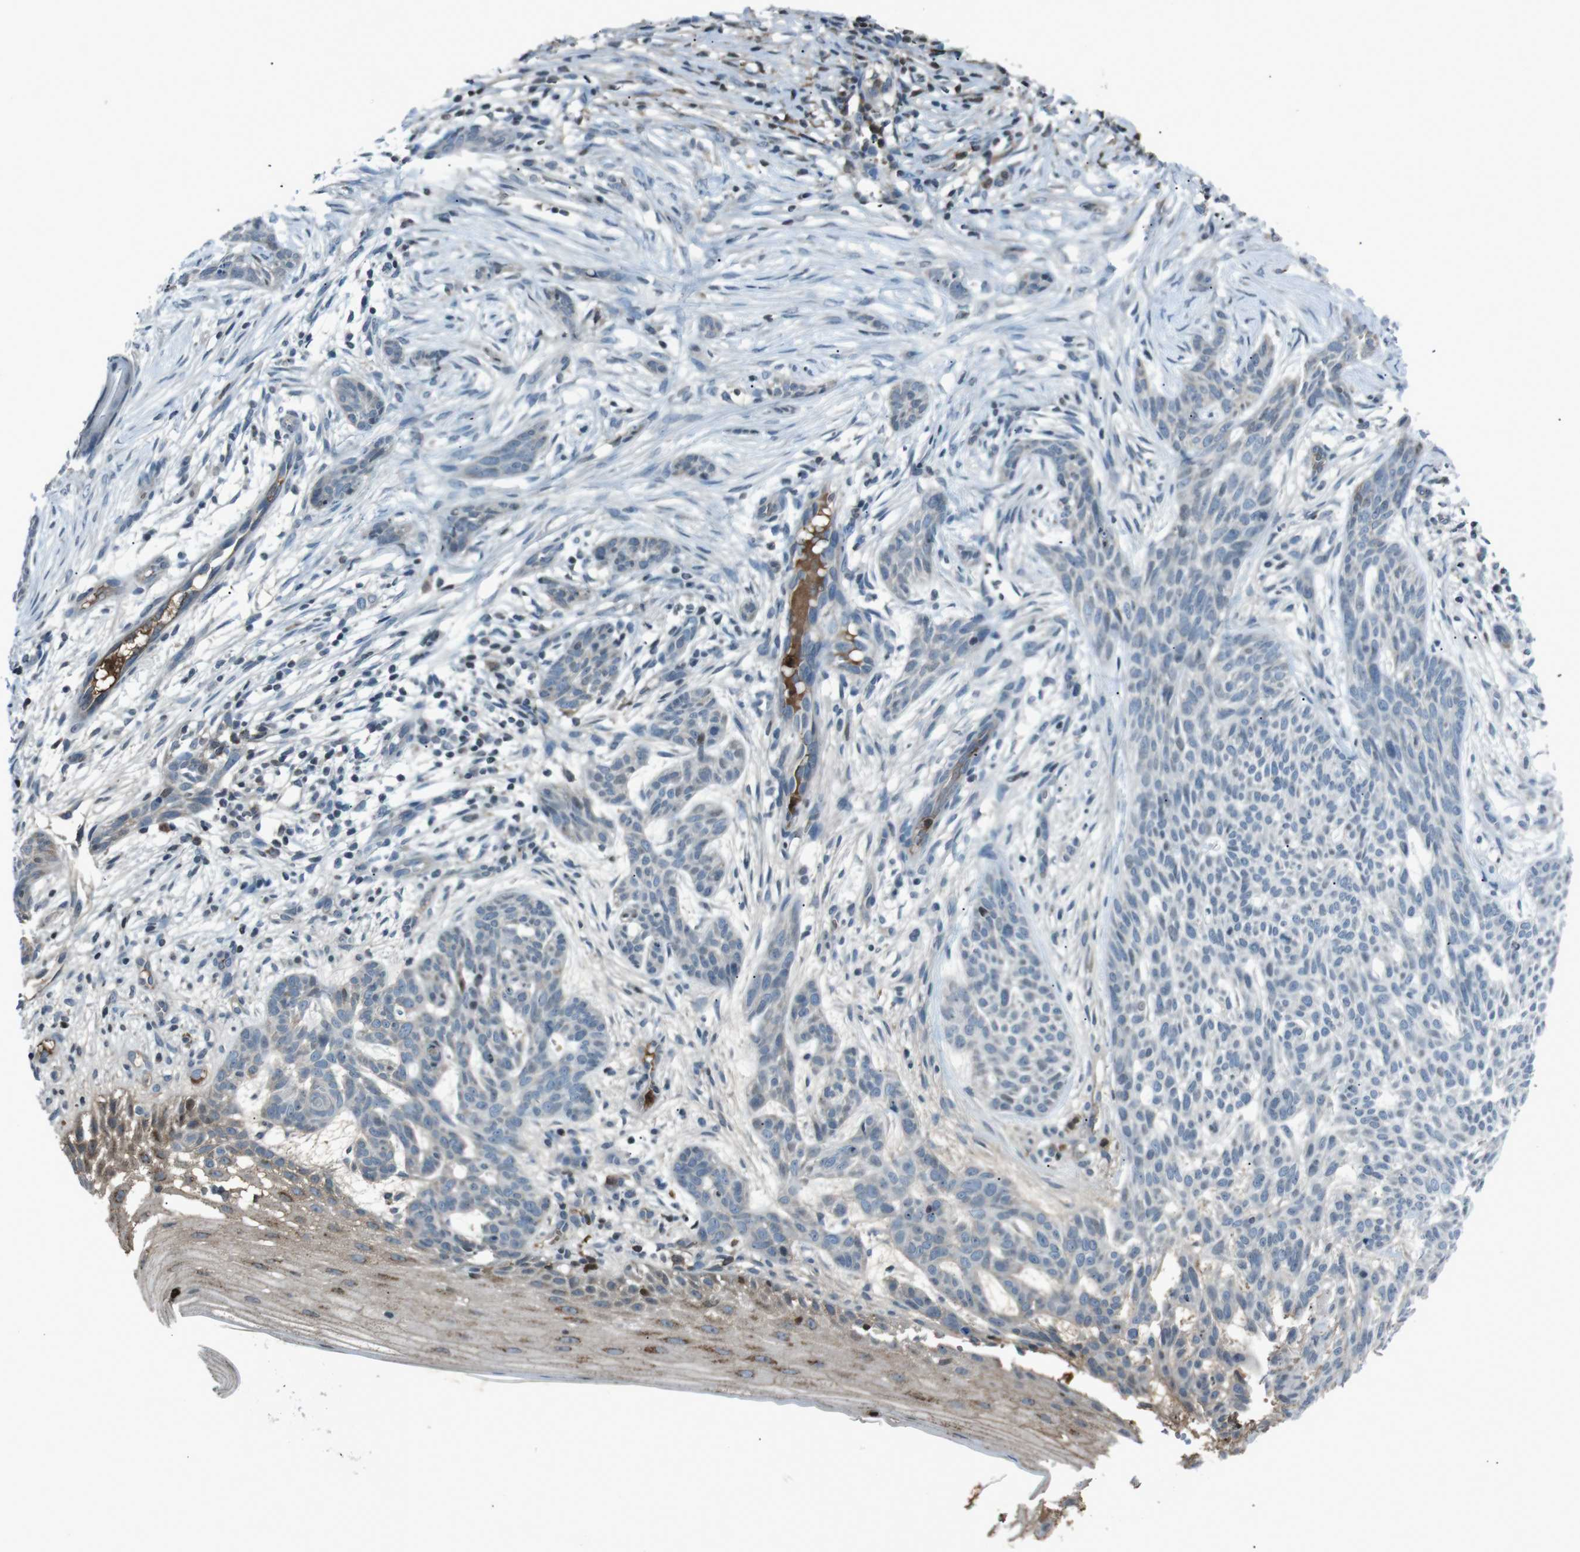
{"staining": {"intensity": "negative", "quantity": "none", "location": "none"}, "tissue": "skin cancer", "cell_type": "Tumor cells", "image_type": "cancer", "snomed": [{"axis": "morphology", "description": "Basal cell carcinoma"}, {"axis": "topography", "description": "Skin"}], "caption": "A micrograph of human skin cancer is negative for staining in tumor cells.", "gene": "UGT1A6", "patient": {"sex": "female", "age": 59}}